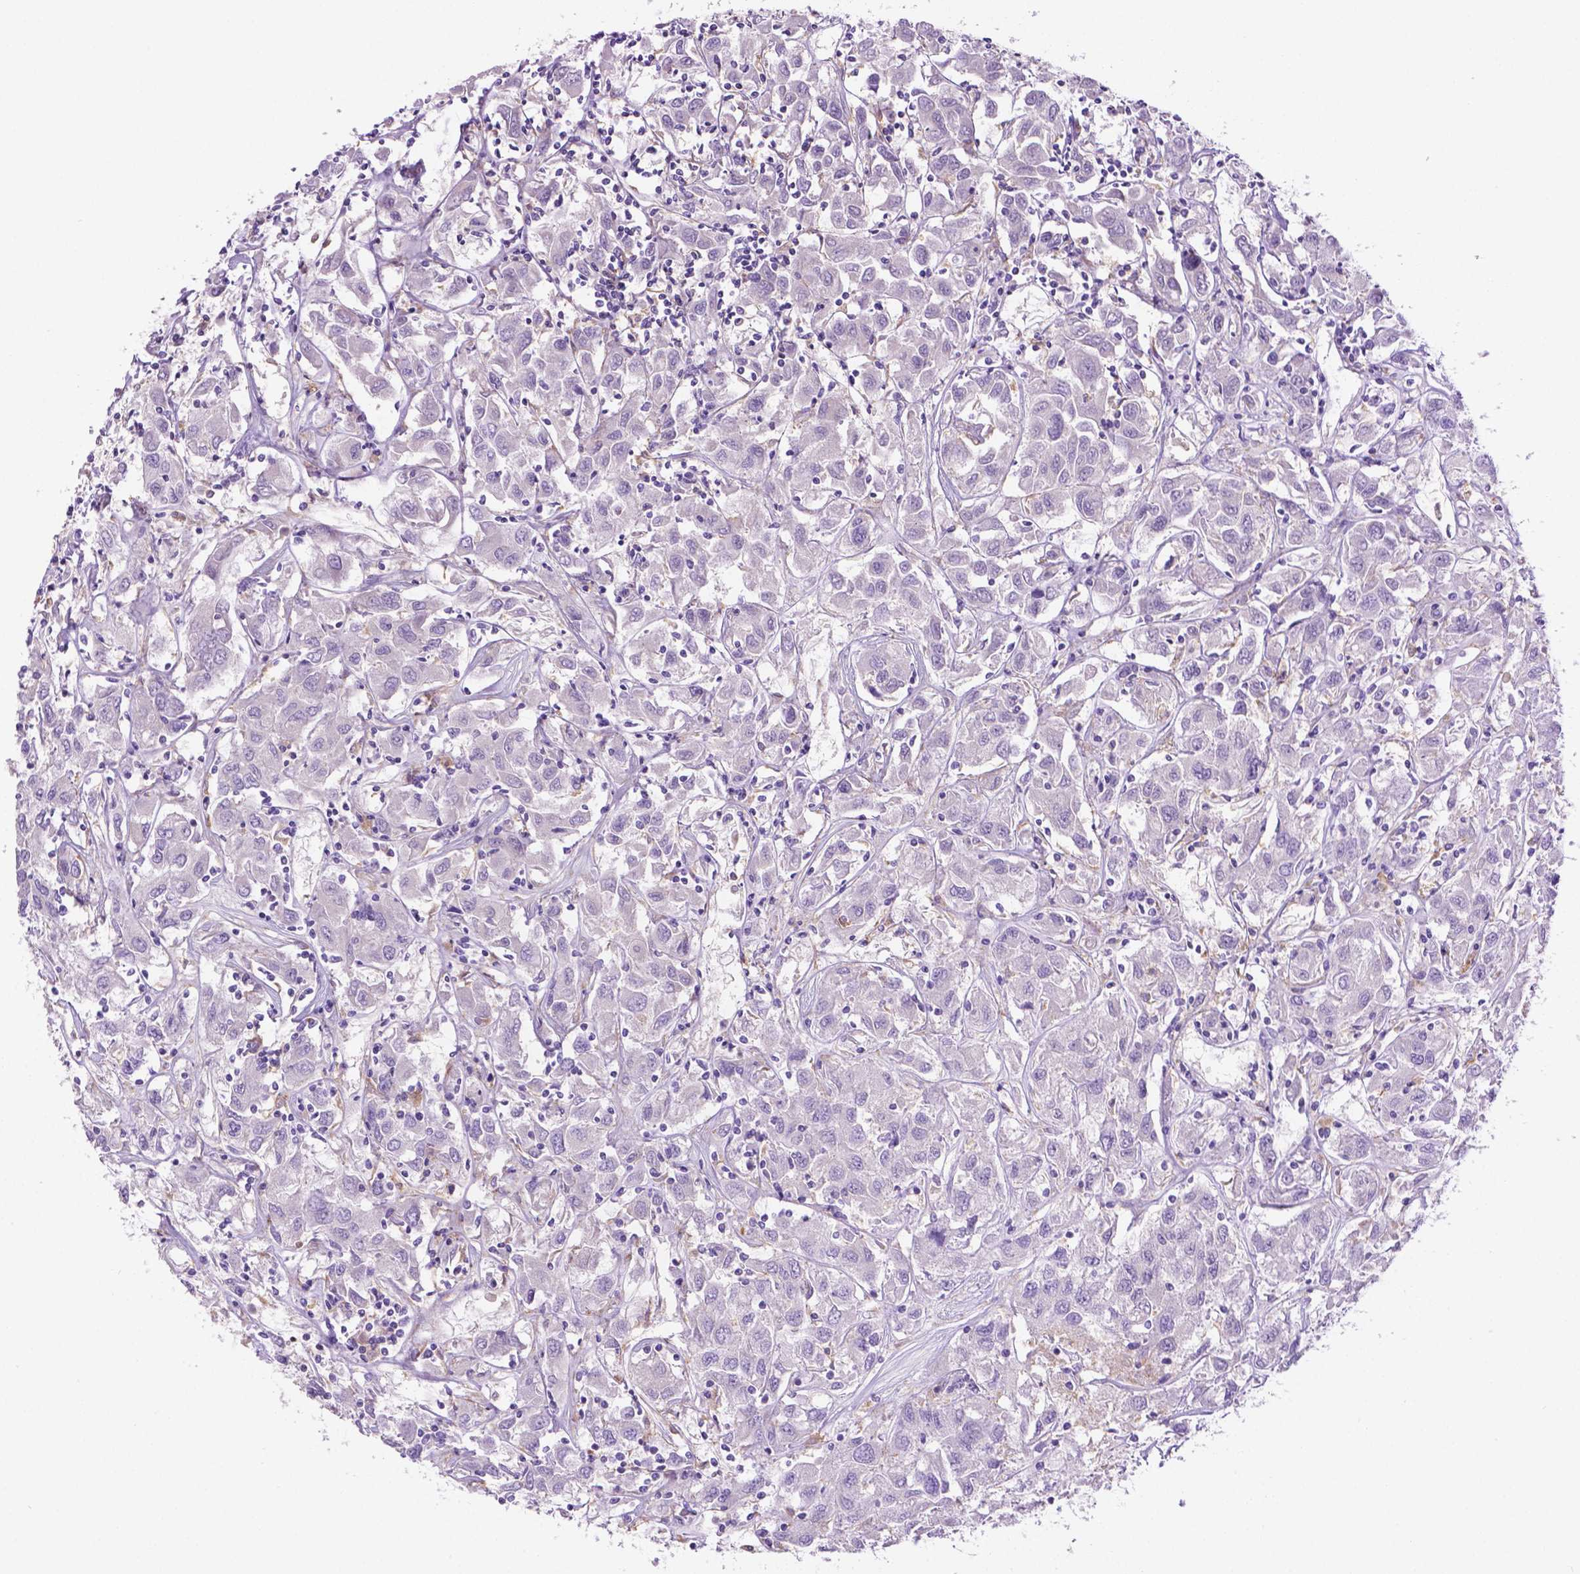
{"staining": {"intensity": "negative", "quantity": "none", "location": "none"}, "tissue": "renal cancer", "cell_type": "Tumor cells", "image_type": "cancer", "snomed": [{"axis": "morphology", "description": "Adenocarcinoma, NOS"}, {"axis": "topography", "description": "Kidney"}], "caption": "IHC of human renal cancer (adenocarcinoma) exhibits no positivity in tumor cells.", "gene": "CDH7", "patient": {"sex": "female", "age": 76}}